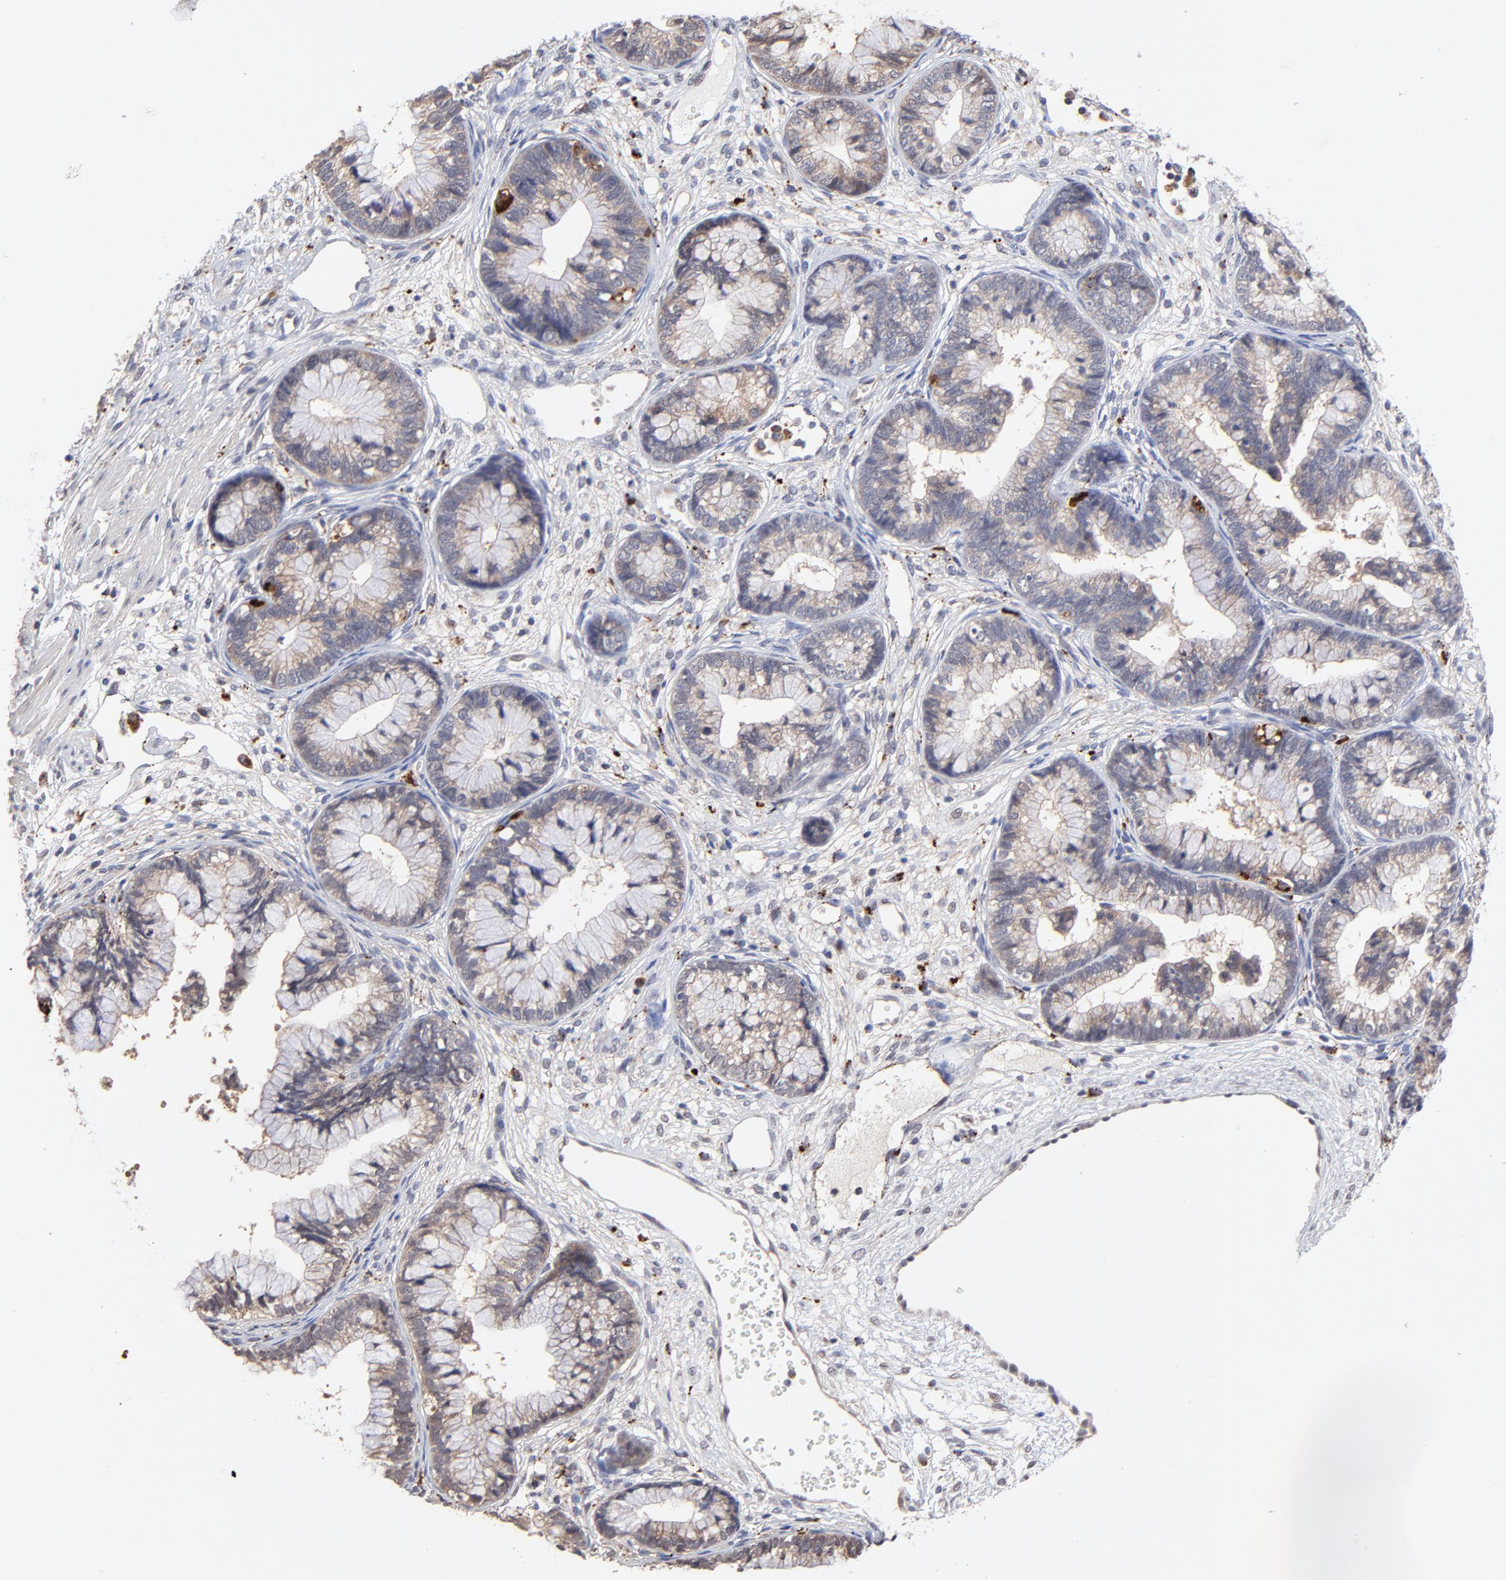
{"staining": {"intensity": "weak", "quantity": "<25%", "location": "cytoplasmic/membranous"}, "tissue": "cervical cancer", "cell_type": "Tumor cells", "image_type": "cancer", "snomed": [{"axis": "morphology", "description": "Adenocarcinoma, NOS"}, {"axis": "topography", "description": "Cervix"}], "caption": "The image exhibits no significant positivity in tumor cells of adenocarcinoma (cervical).", "gene": "PDE4B", "patient": {"sex": "female", "age": 44}}